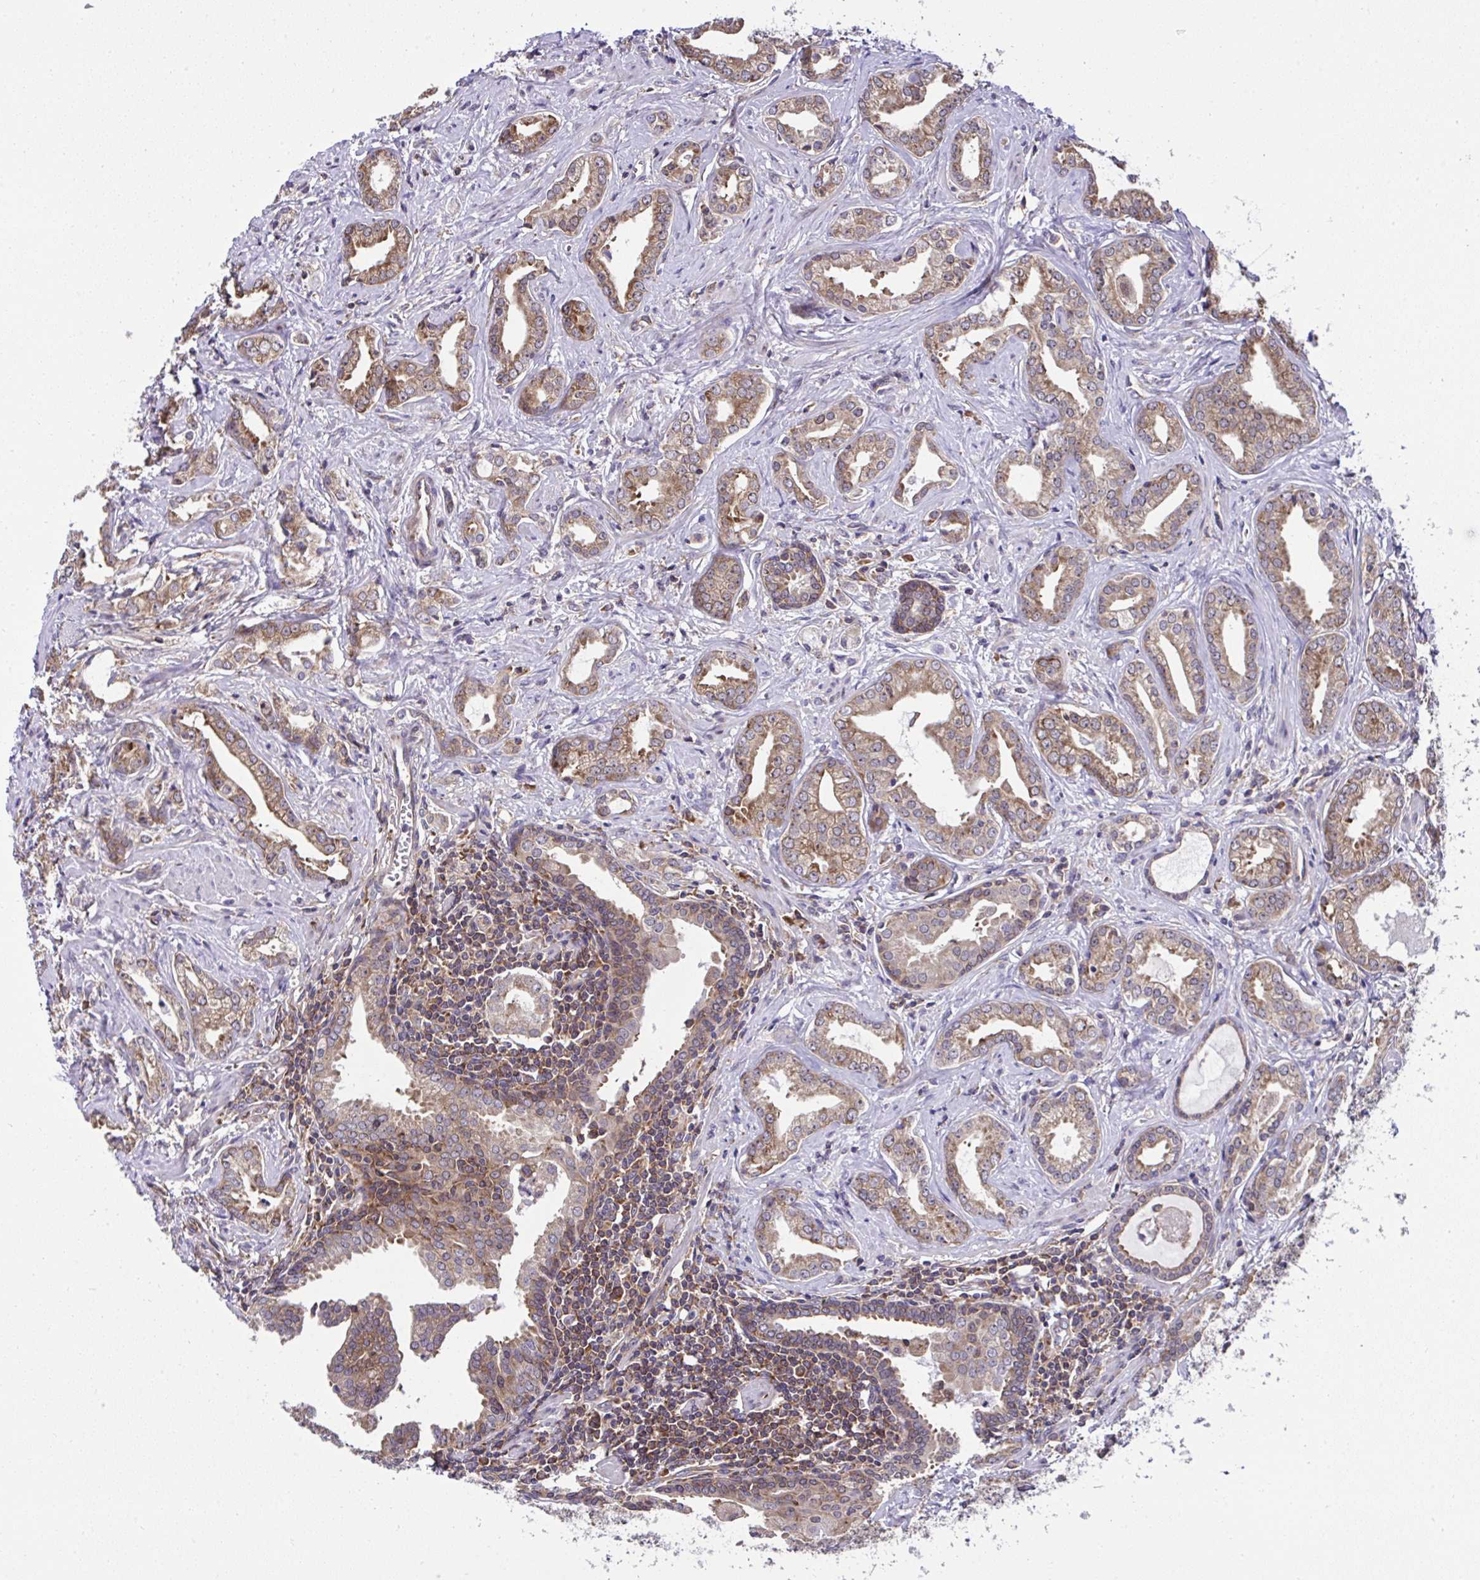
{"staining": {"intensity": "moderate", "quantity": ">75%", "location": "cytoplasmic/membranous"}, "tissue": "prostate cancer", "cell_type": "Tumor cells", "image_type": "cancer", "snomed": [{"axis": "morphology", "description": "Adenocarcinoma, Medium grade"}, {"axis": "topography", "description": "Prostate"}], "caption": "DAB (3,3'-diaminobenzidine) immunohistochemical staining of human prostate cancer shows moderate cytoplasmic/membranous protein staining in approximately >75% of tumor cells.", "gene": "RPS7", "patient": {"sex": "male", "age": 57}}